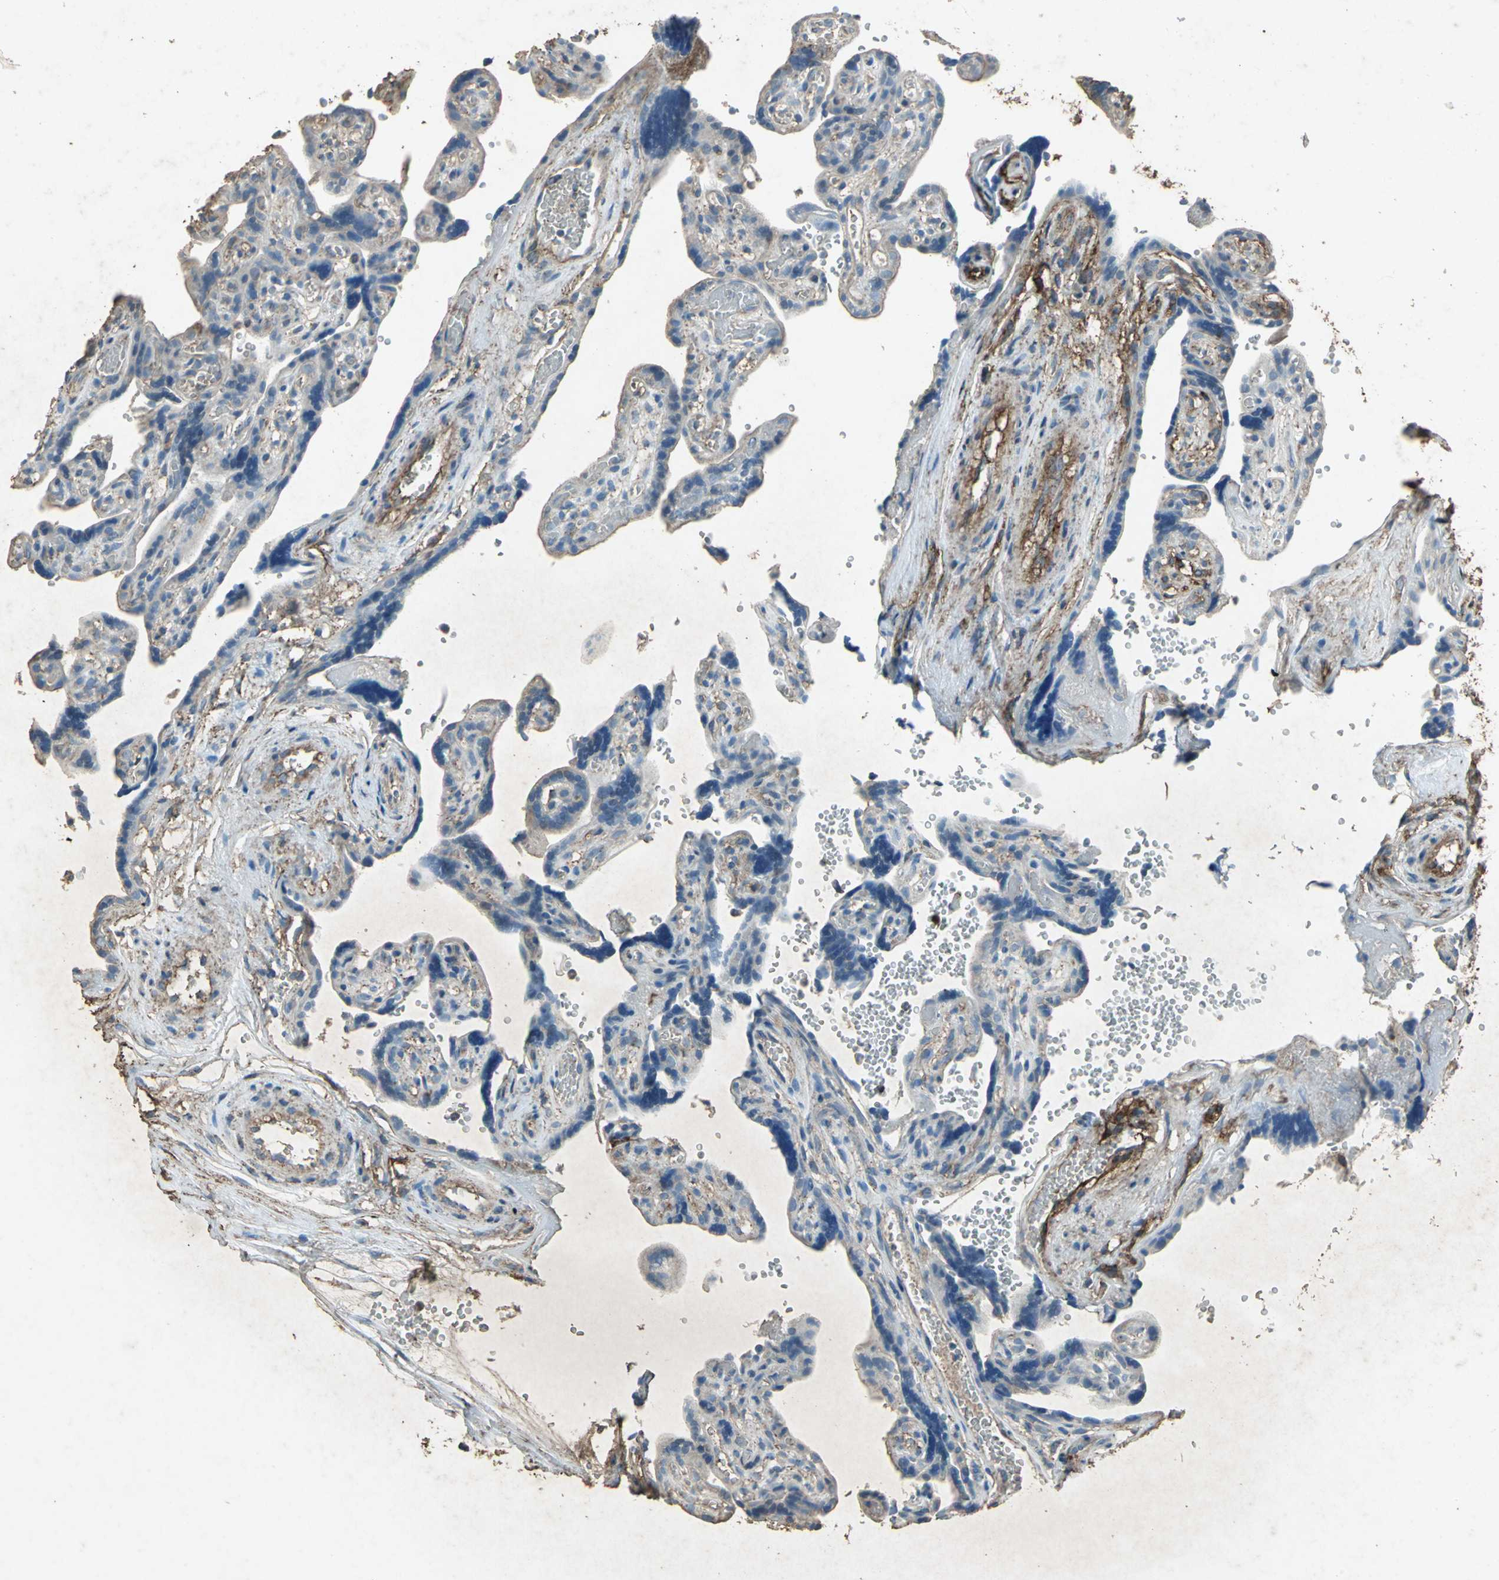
{"staining": {"intensity": "moderate", "quantity": "25%-75%", "location": "cytoplasmic/membranous"}, "tissue": "placenta", "cell_type": "Decidual cells", "image_type": "normal", "snomed": [{"axis": "morphology", "description": "Normal tissue, NOS"}, {"axis": "topography", "description": "Placenta"}], "caption": "Immunohistochemistry photomicrograph of benign placenta stained for a protein (brown), which shows medium levels of moderate cytoplasmic/membranous expression in about 25%-75% of decidual cells.", "gene": "CCR6", "patient": {"sex": "female", "age": 30}}